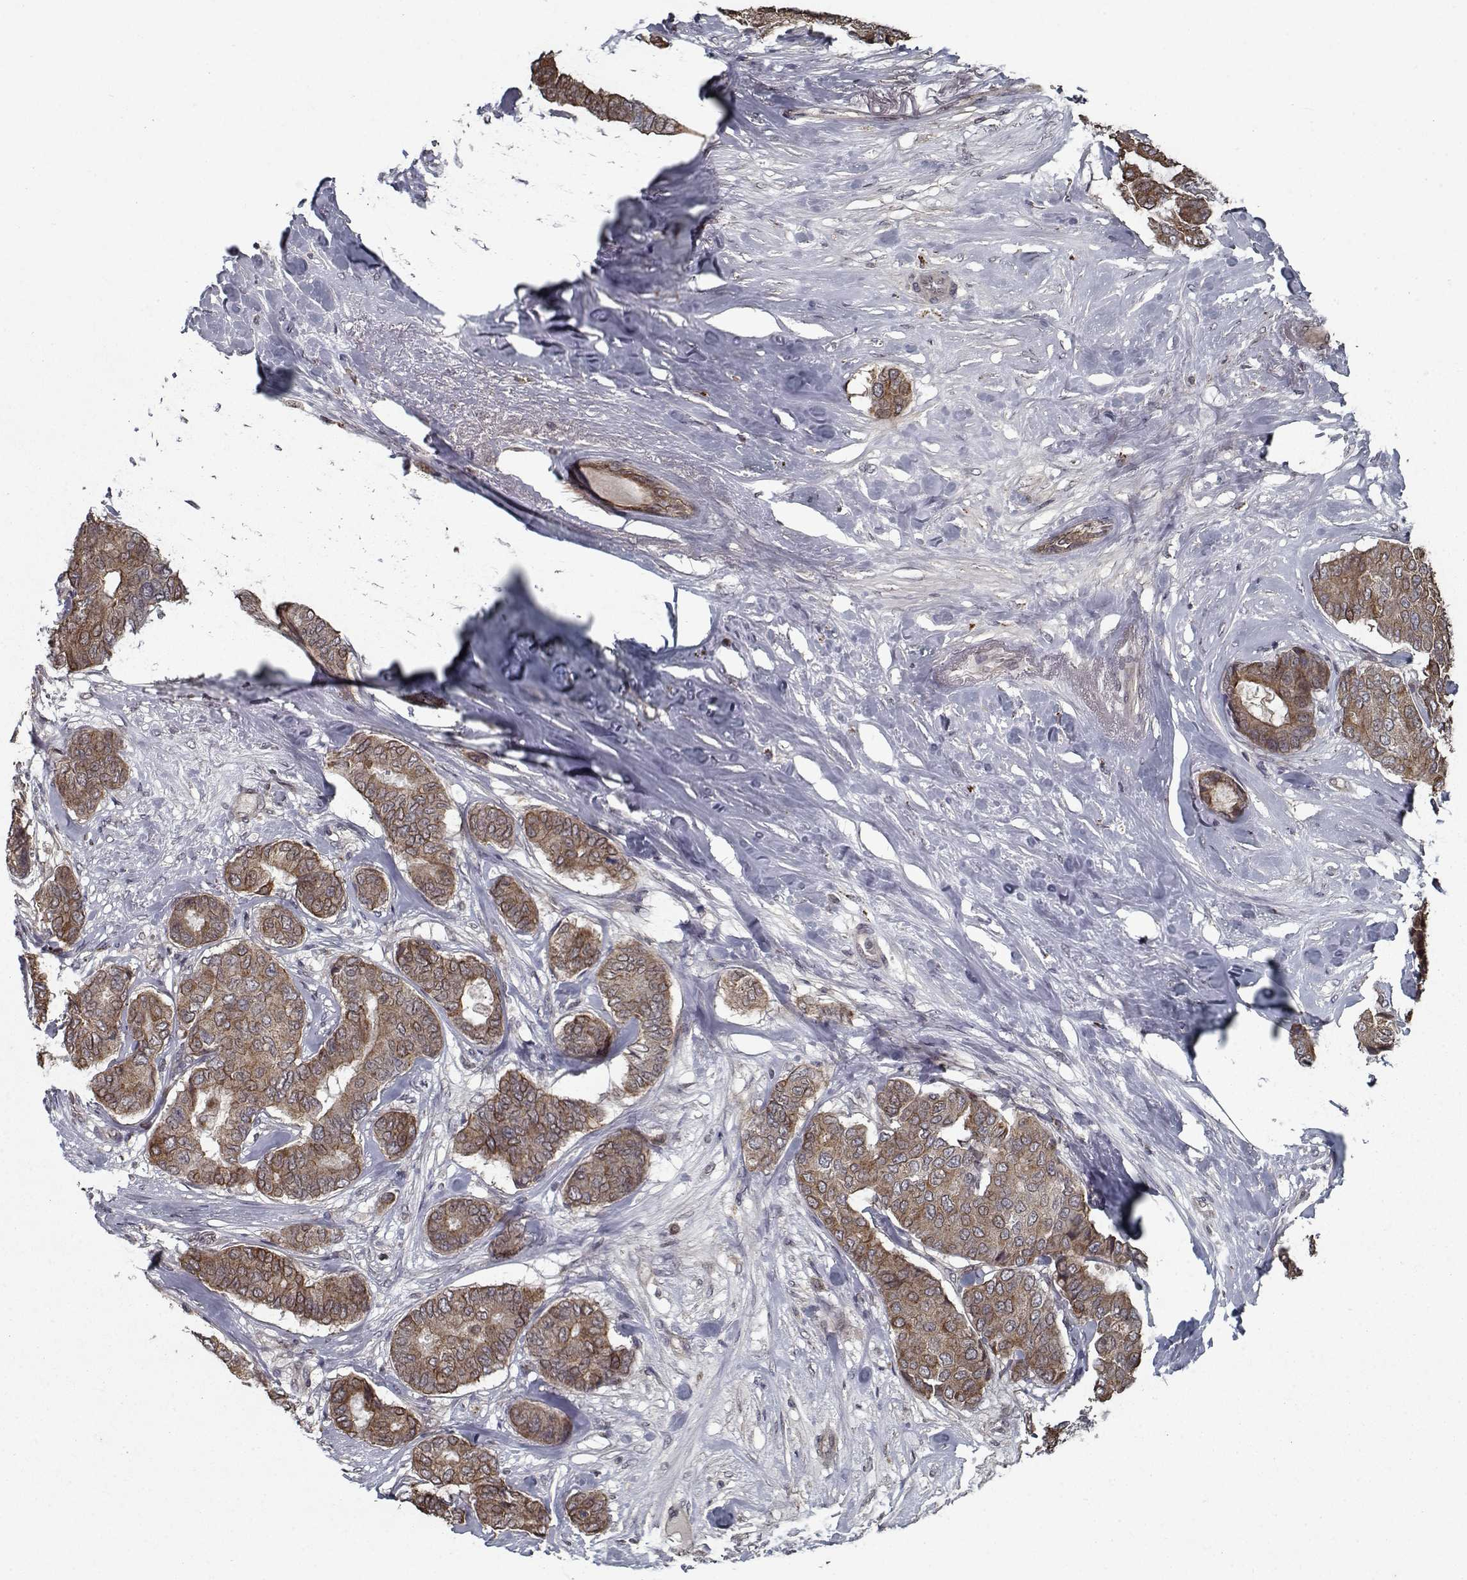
{"staining": {"intensity": "moderate", "quantity": ">75%", "location": "cytoplasmic/membranous"}, "tissue": "breast cancer", "cell_type": "Tumor cells", "image_type": "cancer", "snomed": [{"axis": "morphology", "description": "Duct carcinoma"}, {"axis": "topography", "description": "Breast"}], "caption": "This micrograph exhibits immunohistochemistry (IHC) staining of infiltrating ductal carcinoma (breast), with medium moderate cytoplasmic/membranous staining in about >75% of tumor cells.", "gene": "NLK", "patient": {"sex": "female", "age": 75}}